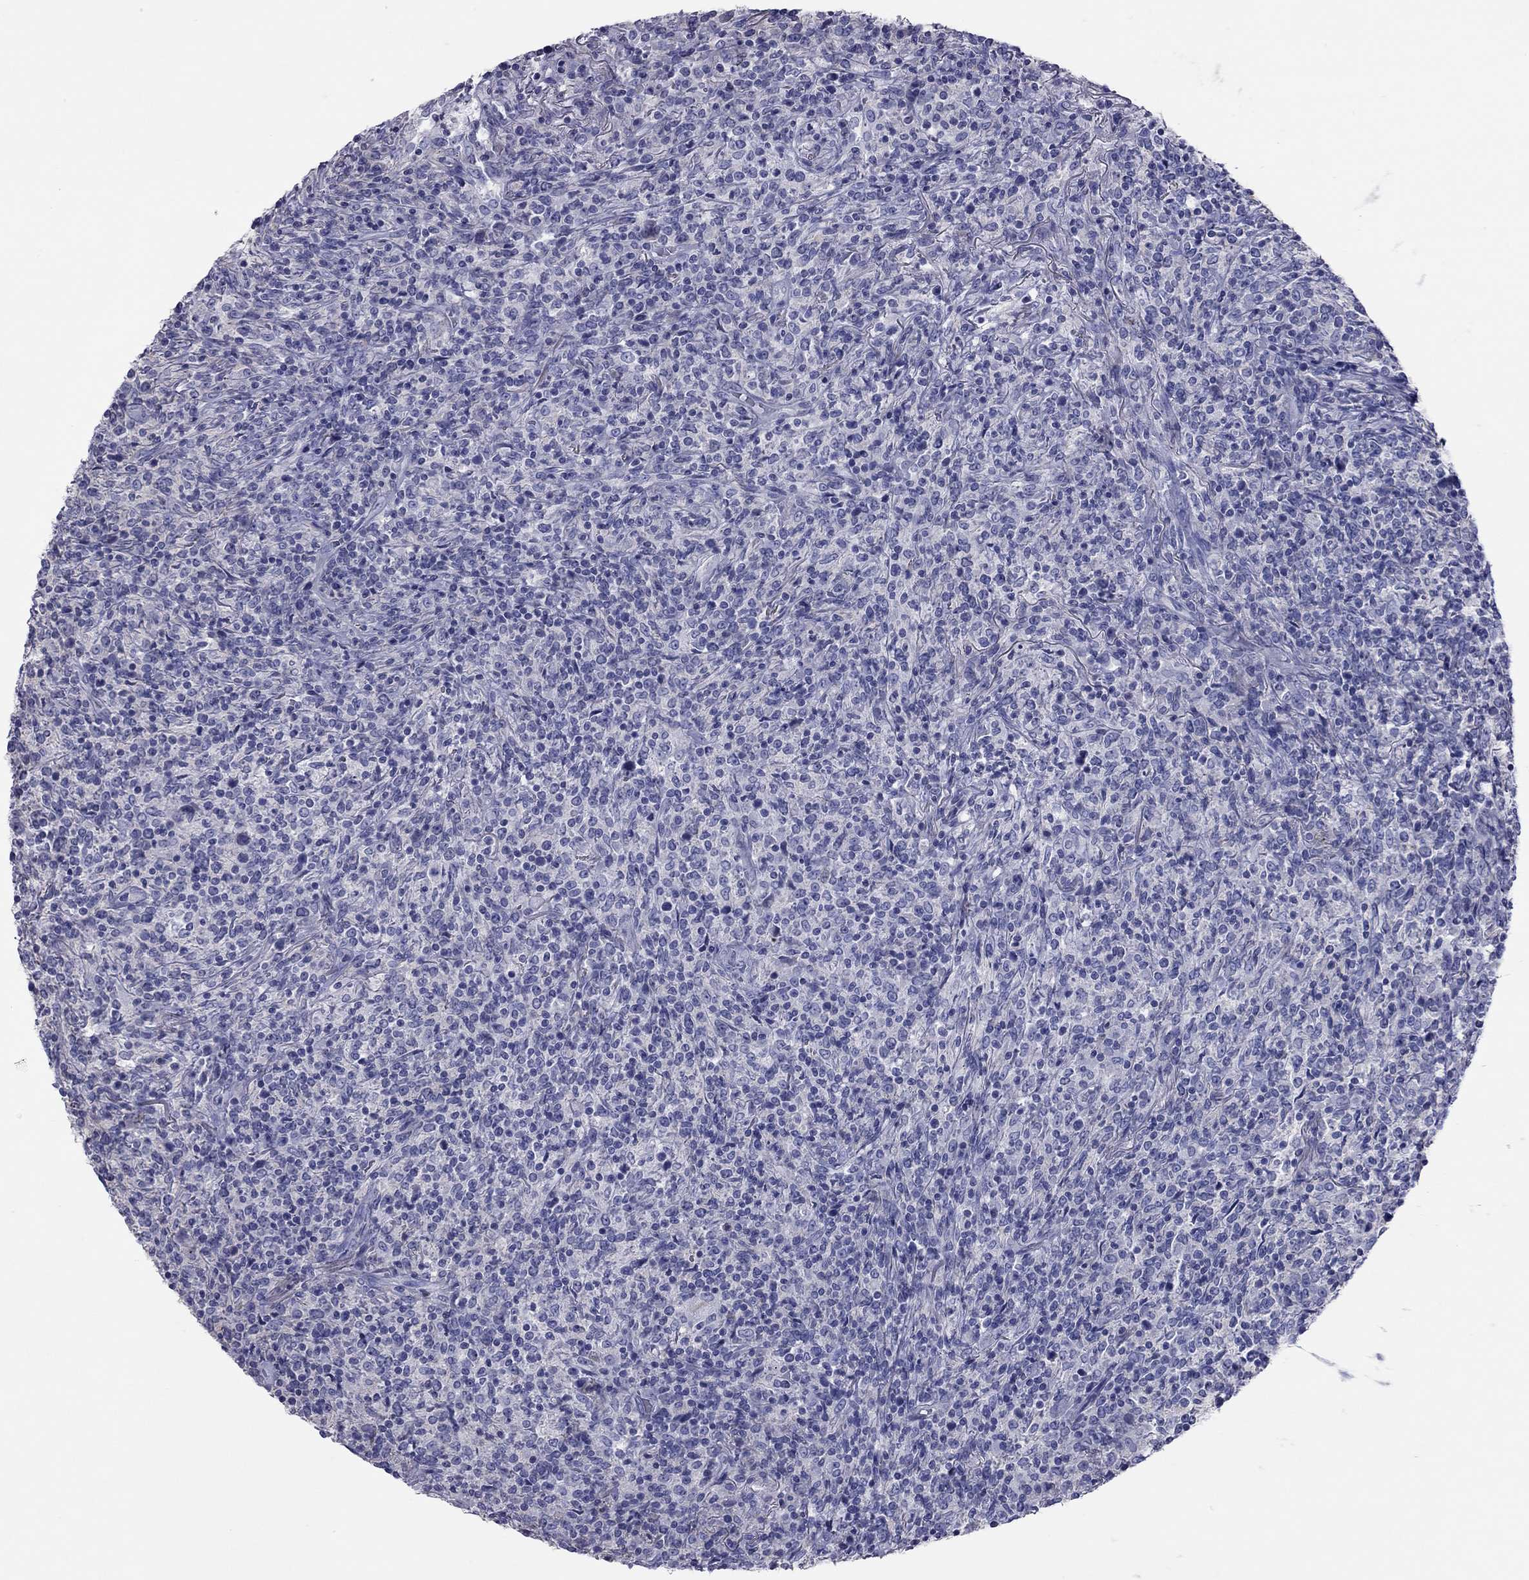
{"staining": {"intensity": "negative", "quantity": "none", "location": "none"}, "tissue": "lymphoma", "cell_type": "Tumor cells", "image_type": "cancer", "snomed": [{"axis": "morphology", "description": "Malignant lymphoma, non-Hodgkin's type, High grade"}, {"axis": "topography", "description": "Lung"}], "caption": "Tumor cells are negative for protein expression in human high-grade malignant lymphoma, non-Hodgkin's type.", "gene": "ACTL7B", "patient": {"sex": "male", "age": 79}}